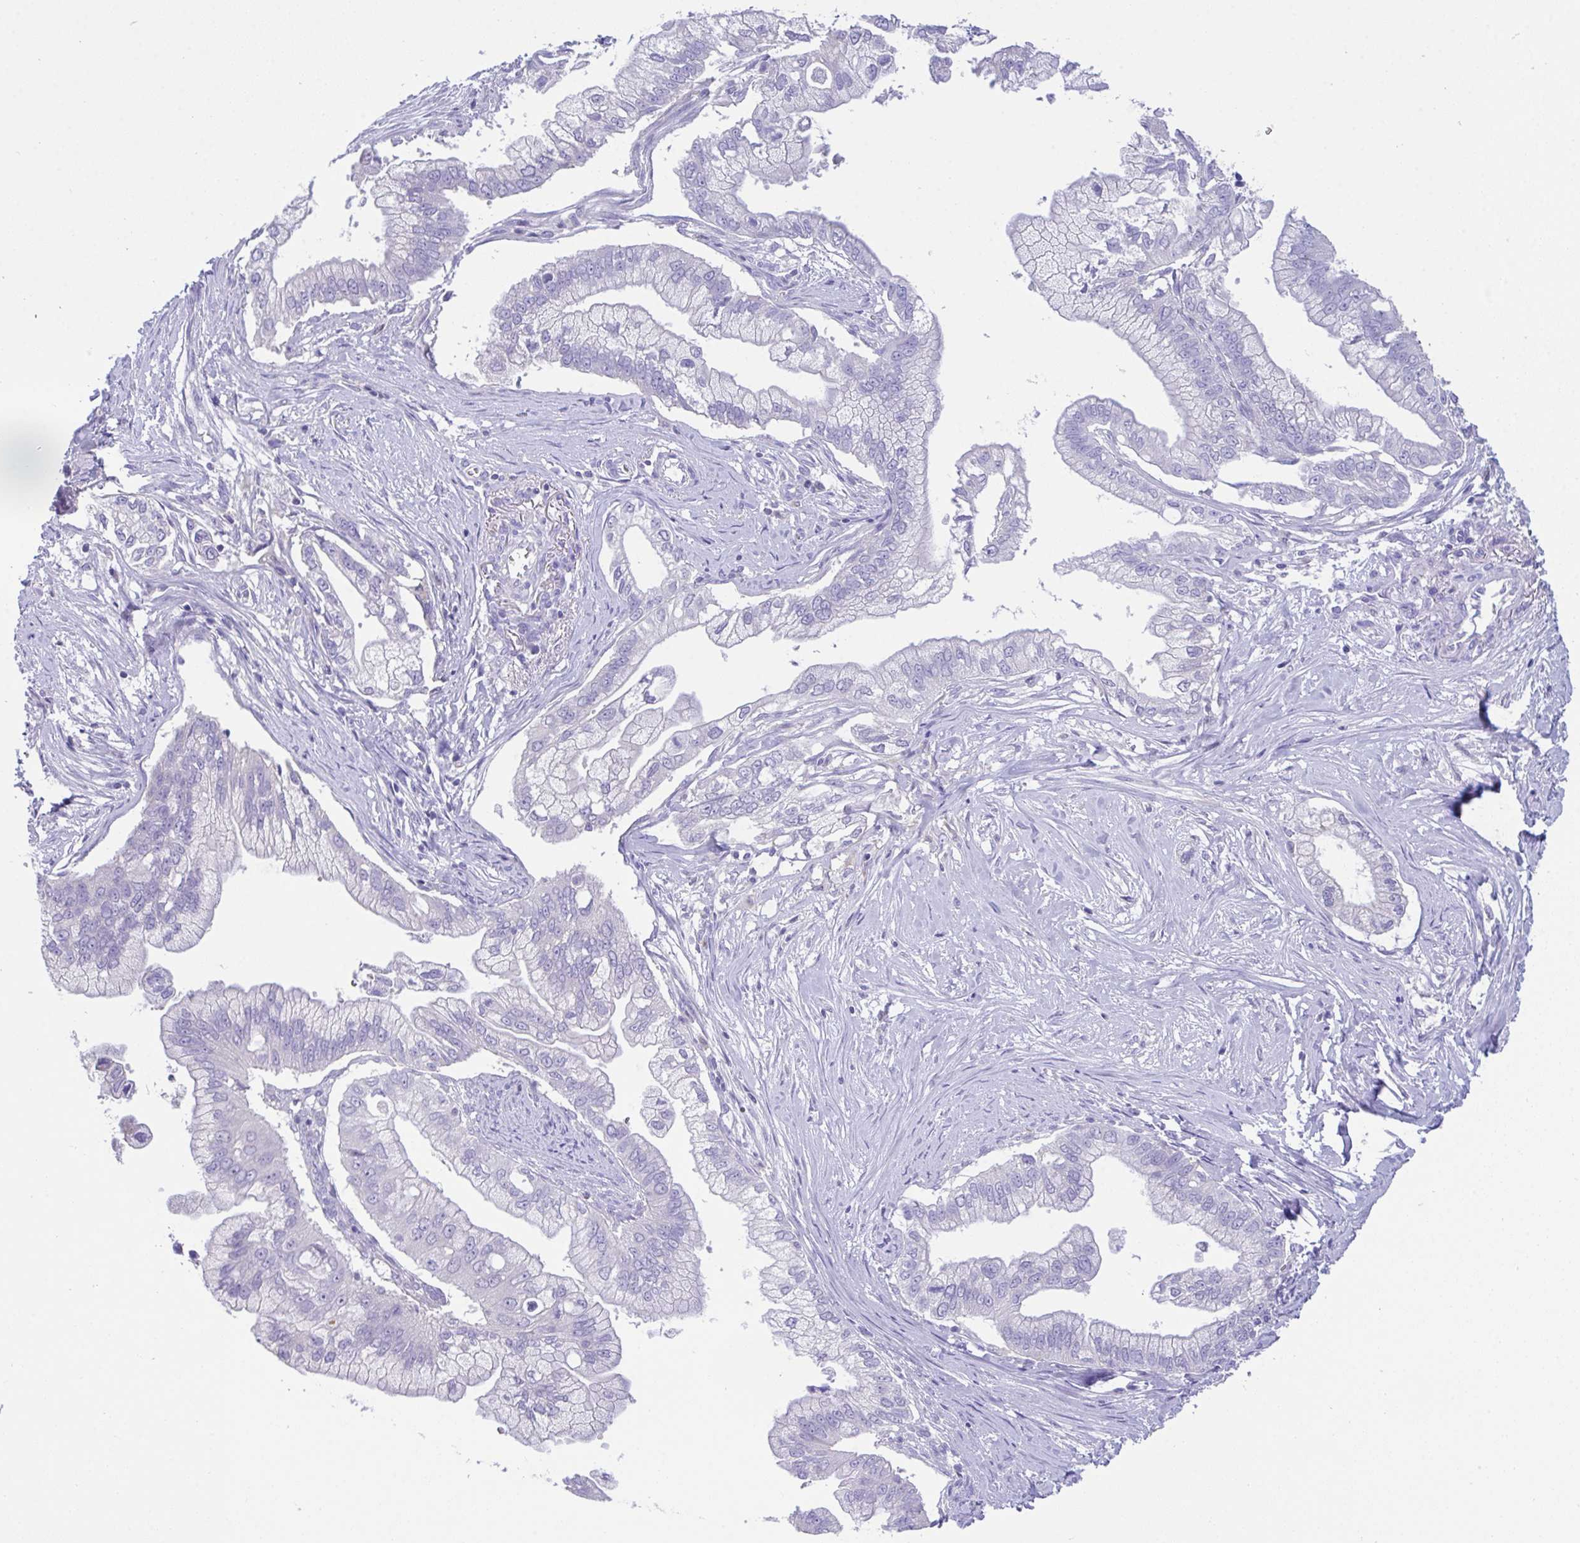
{"staining": {"intensity": "negative", "quantity": "none", "location": "none"}, "tissue": "pancreatic cancer", "cell_type": "Tumor cells", "image_type": "cancer", "snomed": [{"axis": "morphology", "description": "Adenocarcinoma, NOS"}, {"axis": "topography", "description": "Pancreas"}], "caption": "Photomicrograph shows no significant protein staining in tumor cells of pancreatic cancer.", "gene": "CA10", "patient": {"sex": "male", "age": 70}}